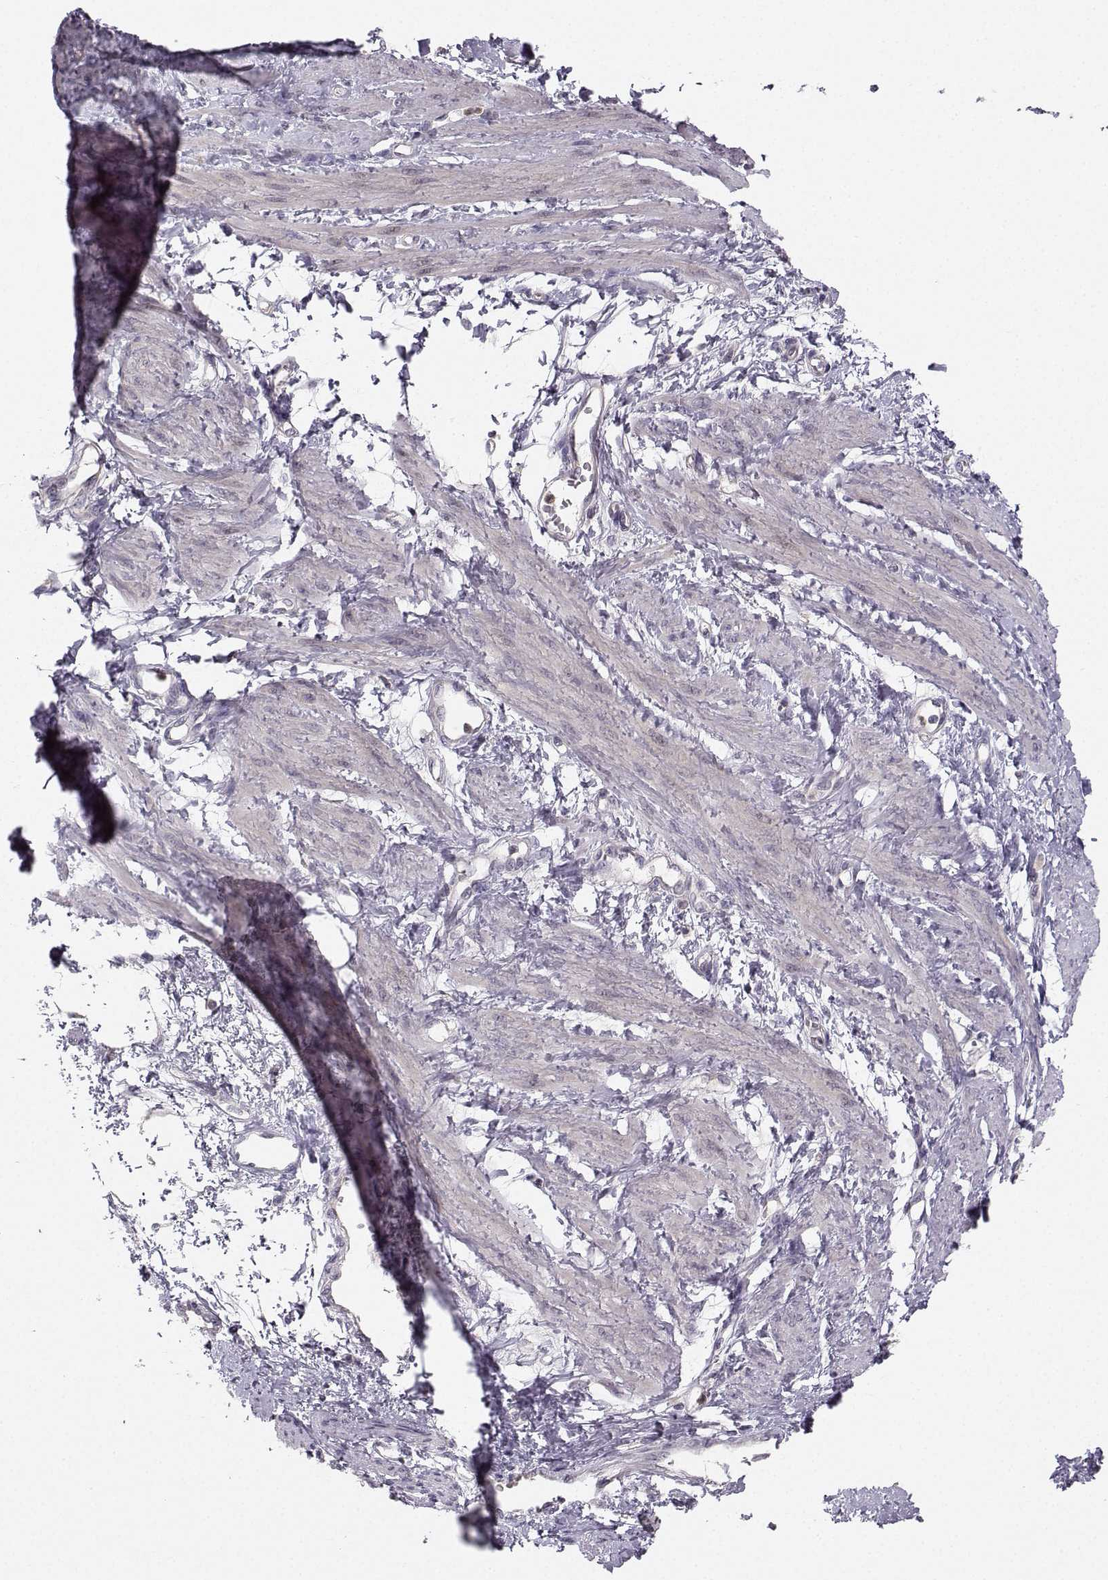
{"staining": {"intensity": "negative", "quantity": "none", "location": "none"}, "tissue": "smooth muscle", "cell_type": "Smooth muscle cells", "image_type": "normal", "snomed": [{"axis": "morphology", "description": "Normal tissue, NOS"}, {"axis": "topography", "description": "Smooth muscle"}, {"axis": "topography", "description": "Uterus"}], "caption": "This is a micrograph of immunohistochemistry (IHC) staining of benign smooth muscle, which shows no positivity in smooth muscle cells.", "gene": "OPRD1", "patient": {"sex": "female", "age": 39}}